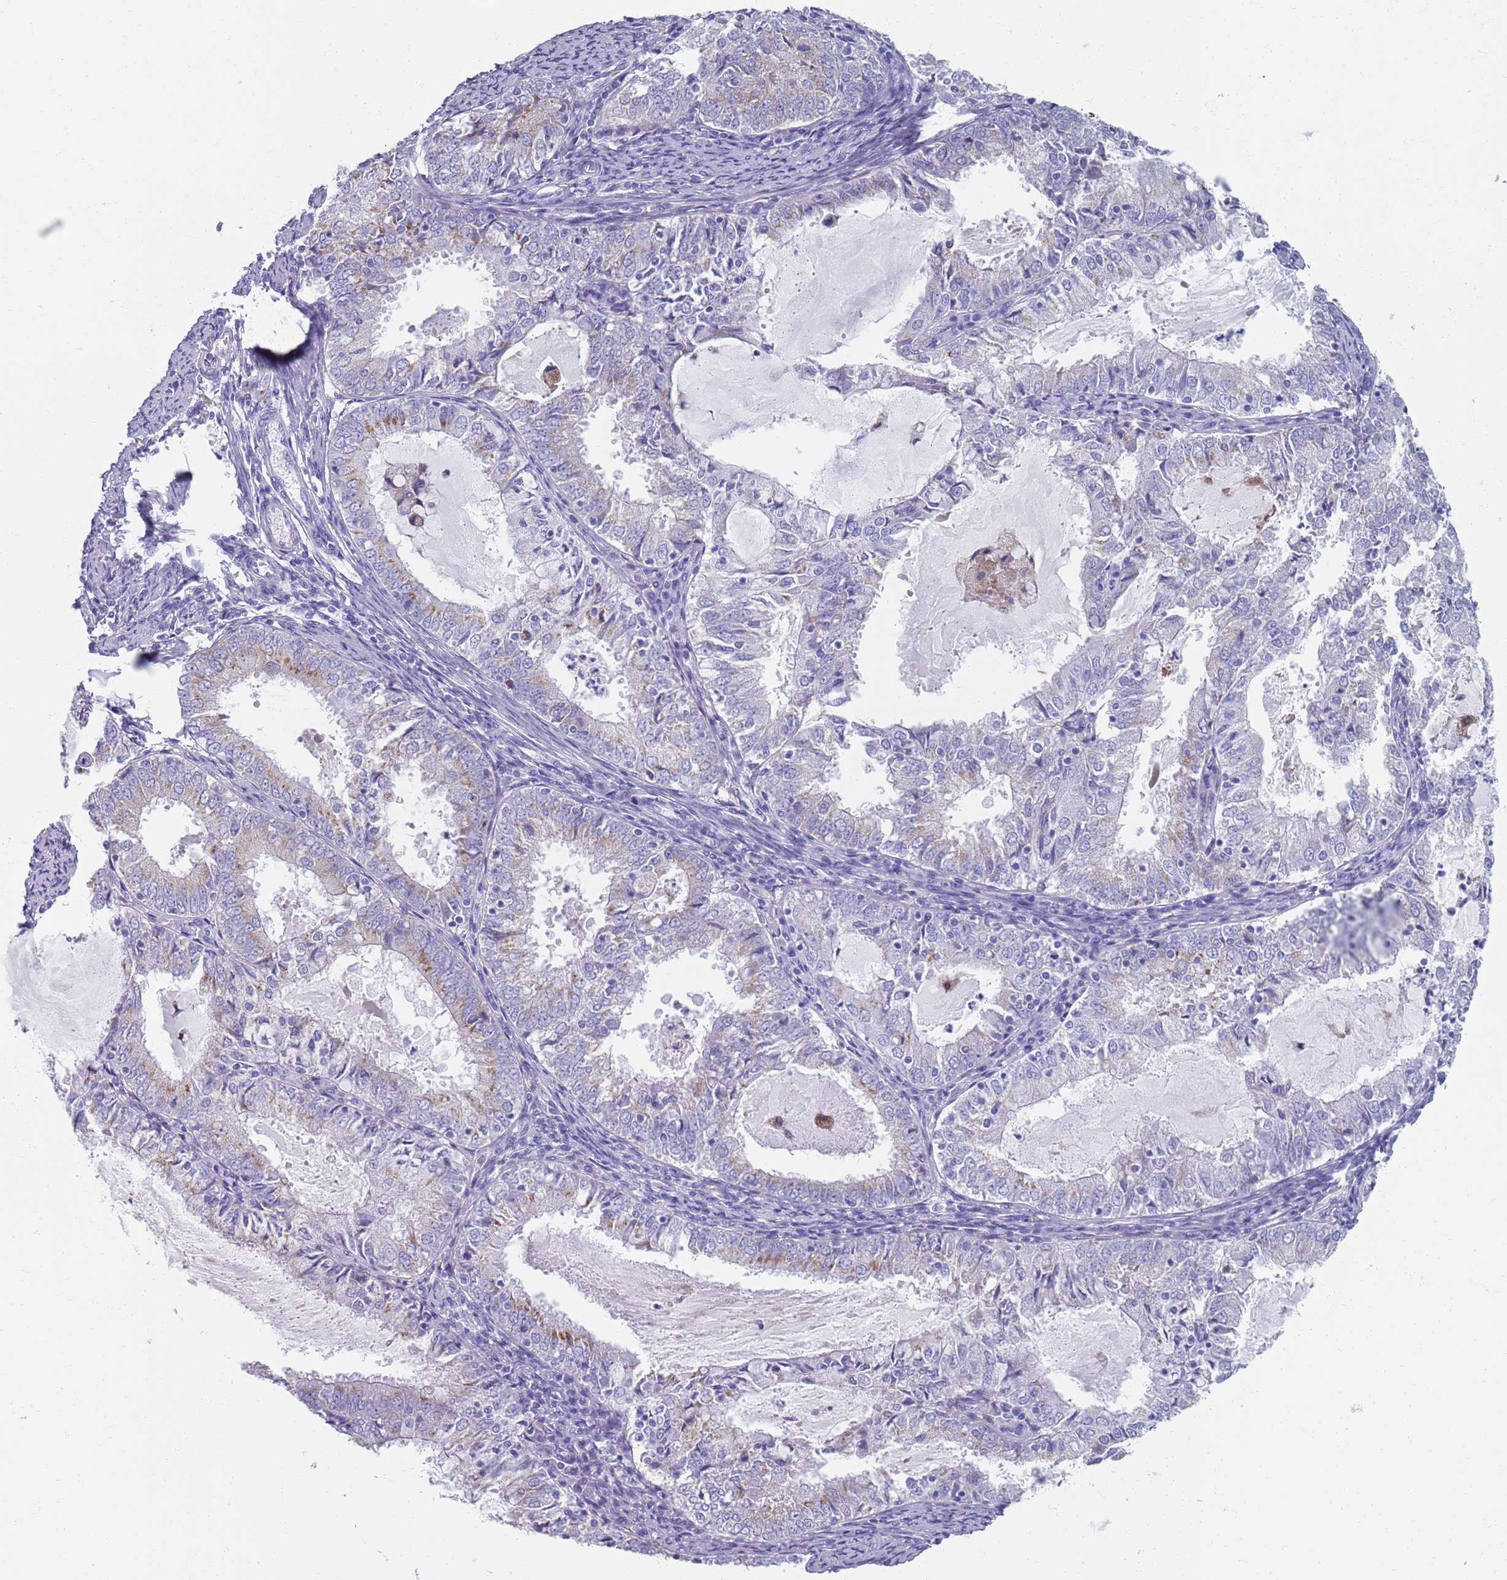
{"staining": {"intensity": "weak", "quantity": "<25%", "location": "cytoplasmic/membranous"}, "tissue": "endometrial cancer", "cell_type": "Tumor cells", "image_type": "cancer", "snomed": [{"axis": "morphology", "description": "Adenocarcinoma, NOS"}, {"axis": "topography", "description": "Endometrium"}], "caption": "Immunohistochemical staining of adenocarcinoma (endometrial) displays no significant staining in tumor cells.", "gene": "PLOD1", "patient": {"sex": "female", "age": 57}}